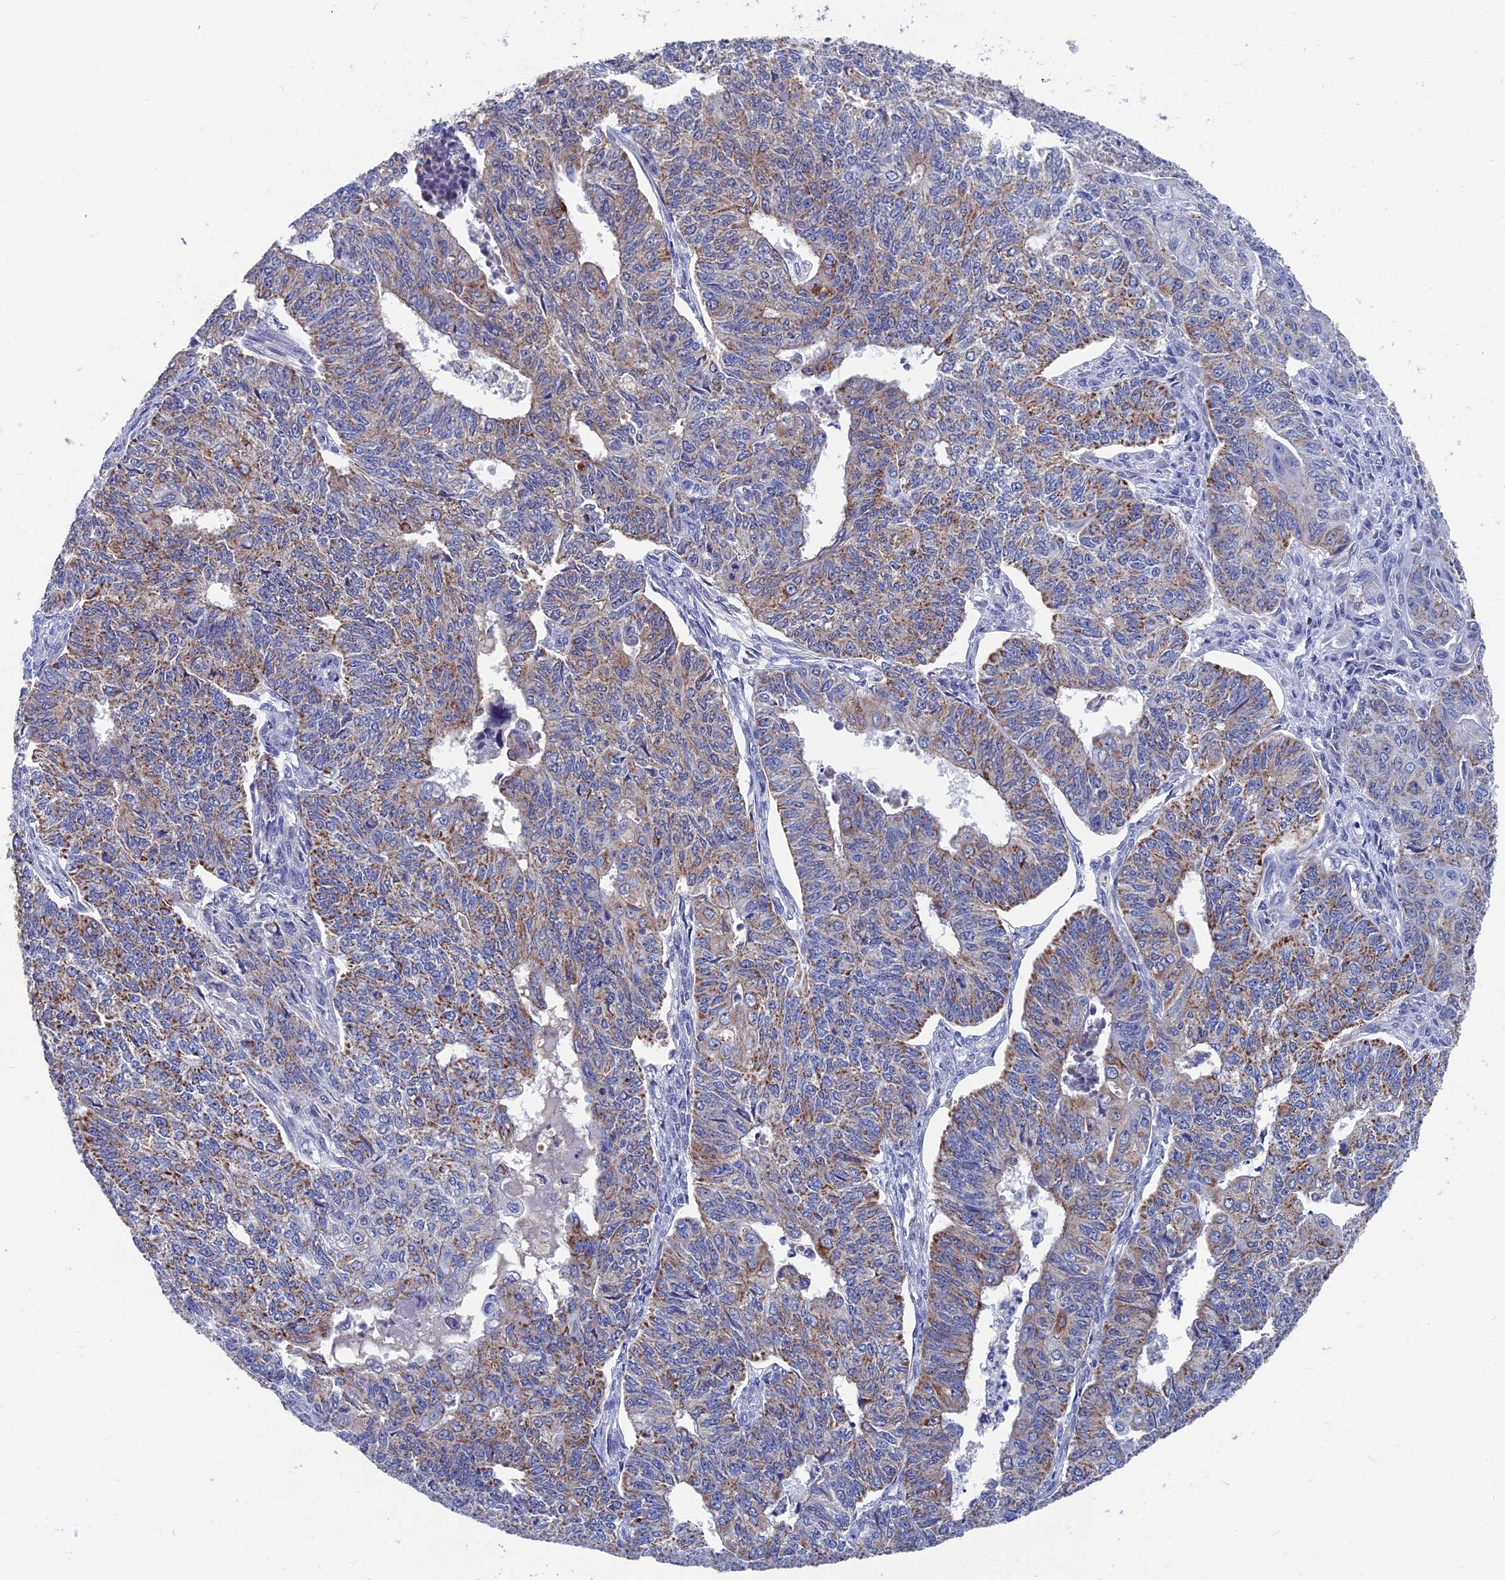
{"staining": {"intensity": "moderate", "quantity": "25%-75%", "location": "cytoplasmic/membranous"}, "tissue": "endometrial cancer", "cell_type": "Tumor cells", "image_type": "cancer", "snomed": [{"axis": "morphology", "description": "Adenocarcinoma, NOS"}, {"axis": "topography", "description": "Endometrium"}], "caption": "This is a micrograph of immunohistochemistry staining of endometrial adenocarcinoma, which shows moderate staining in the cytoplasmic/membranous of tumor cells.", "gene": "OAT", "patient": {"sex": "female", "age": 32}}